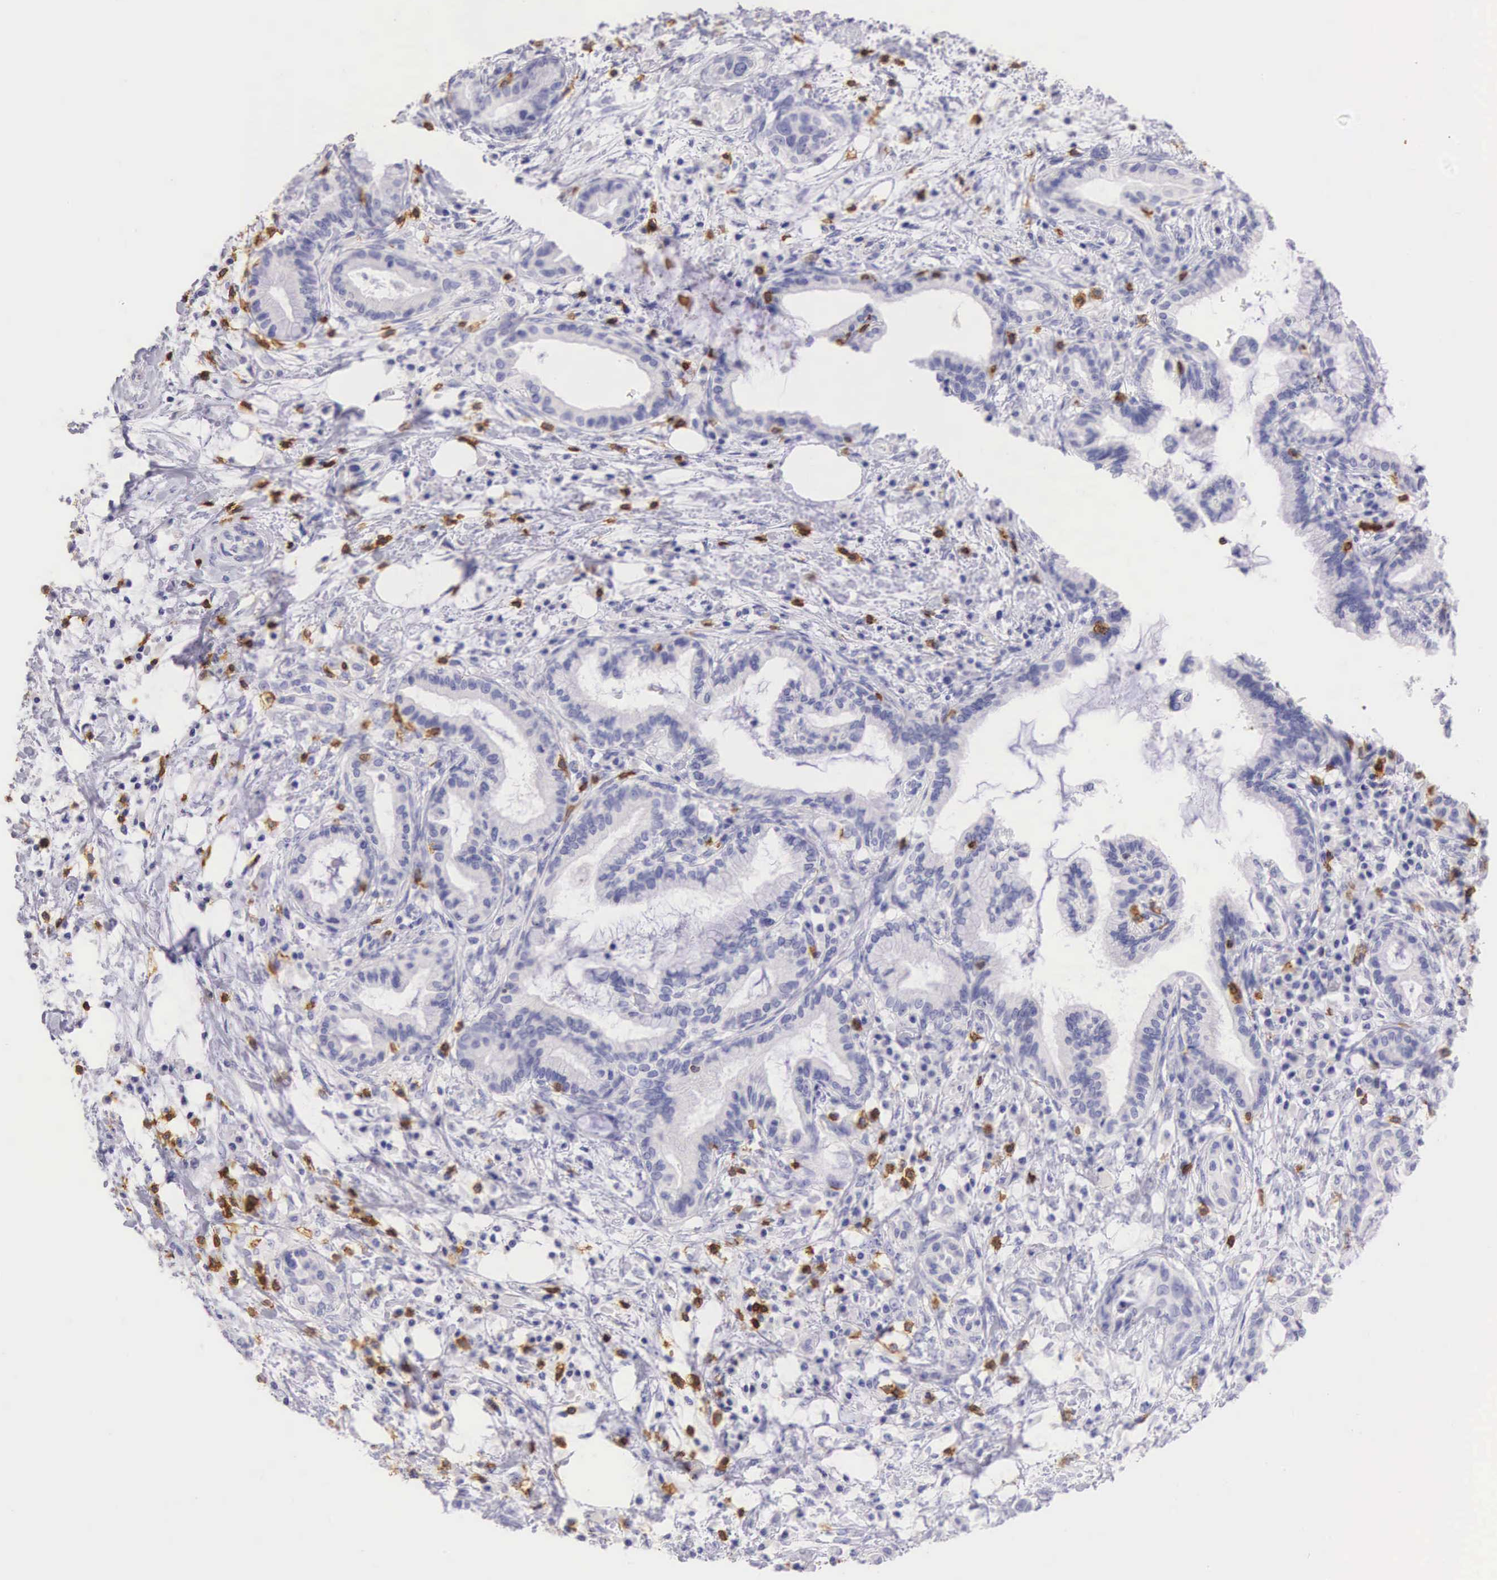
{"staining": {"intensity": "negative", "quantity": "none", "location": "none"}, "tissue": "pancreatic cancer", "cell_type": "Tumor cells", "image_type": "cancer", "snomed": [{"axis": "morphology", "description": "Adenocarcinoma, NOS"}, {"axis": "topography", "description": "Pancreas"}], "caption": "An IHC histopathology image of pancreatic cancer is shown. There is no staining in tumor cells of pancreatic cancer.", "gene": "CD3E", "patient": {"sex": "female", "age": 64}}